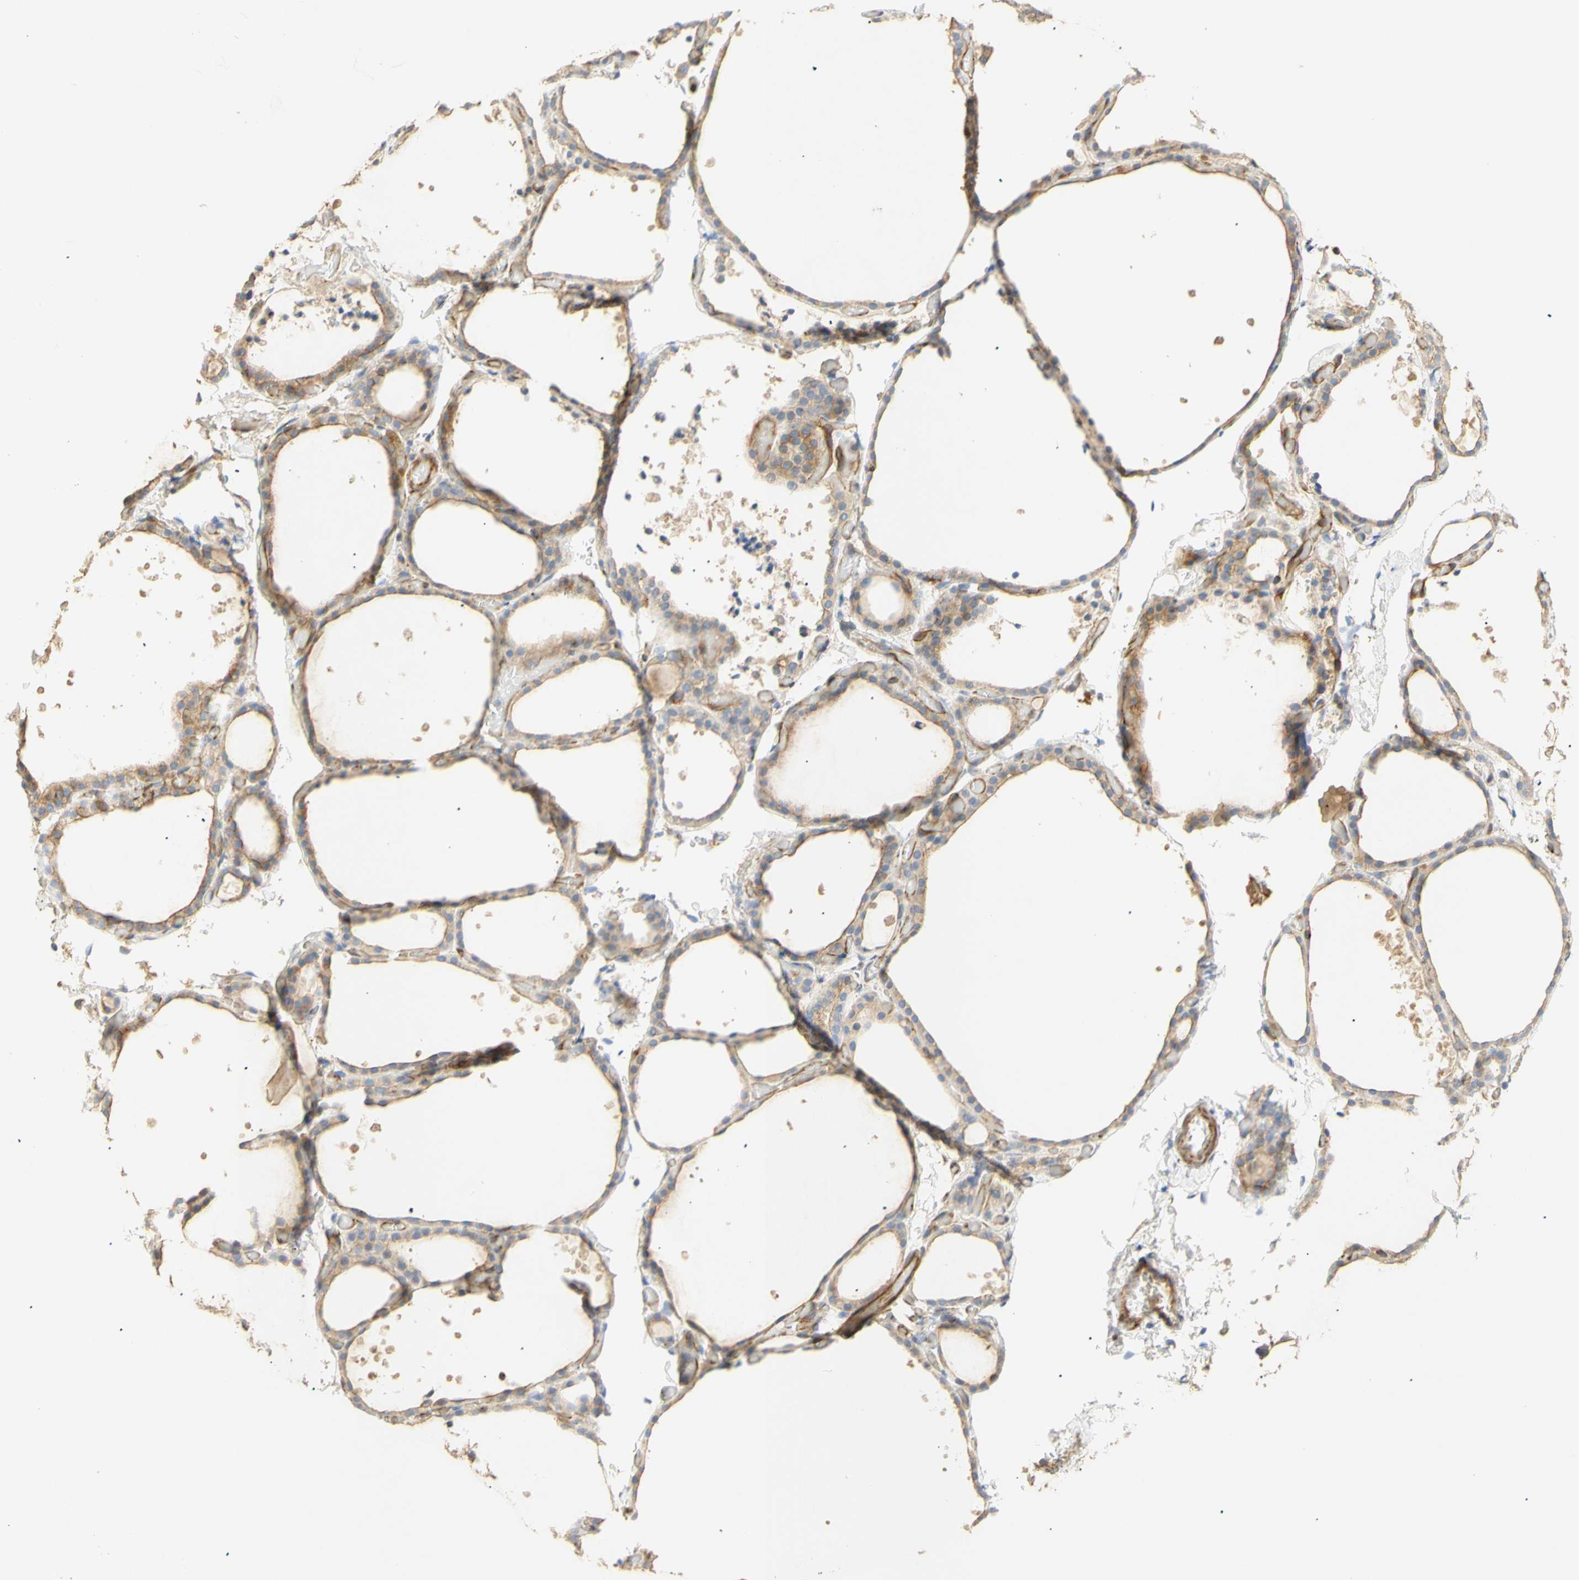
{"staining": {"intensity": "moderate", "quantity": ">75%", "location": "cytoplasmic/membranous"}, "tissue": "thyroid gland", "cell_type": "Glandular cells", "image_type": "normal", "snomed": [{"axis": "morphology", "description": "Normal tissue, NOS"}, {"axis": "topography", "description": "Thyroid gland"}], "caption": "Brown immunohistochemical staining in unremarkable thyroid gland reveals moderate cytoplasmic/membranous positivity in approximately >75% of glandular cells. The protein is stained brown, and the nuclei are stained in blue (DAB (3,3'-diaminobenzidine) IHC with brightfield microscopy, high magnification).", "gene": "KCNE4", "patient": {"sex": "female", "age": 44}}